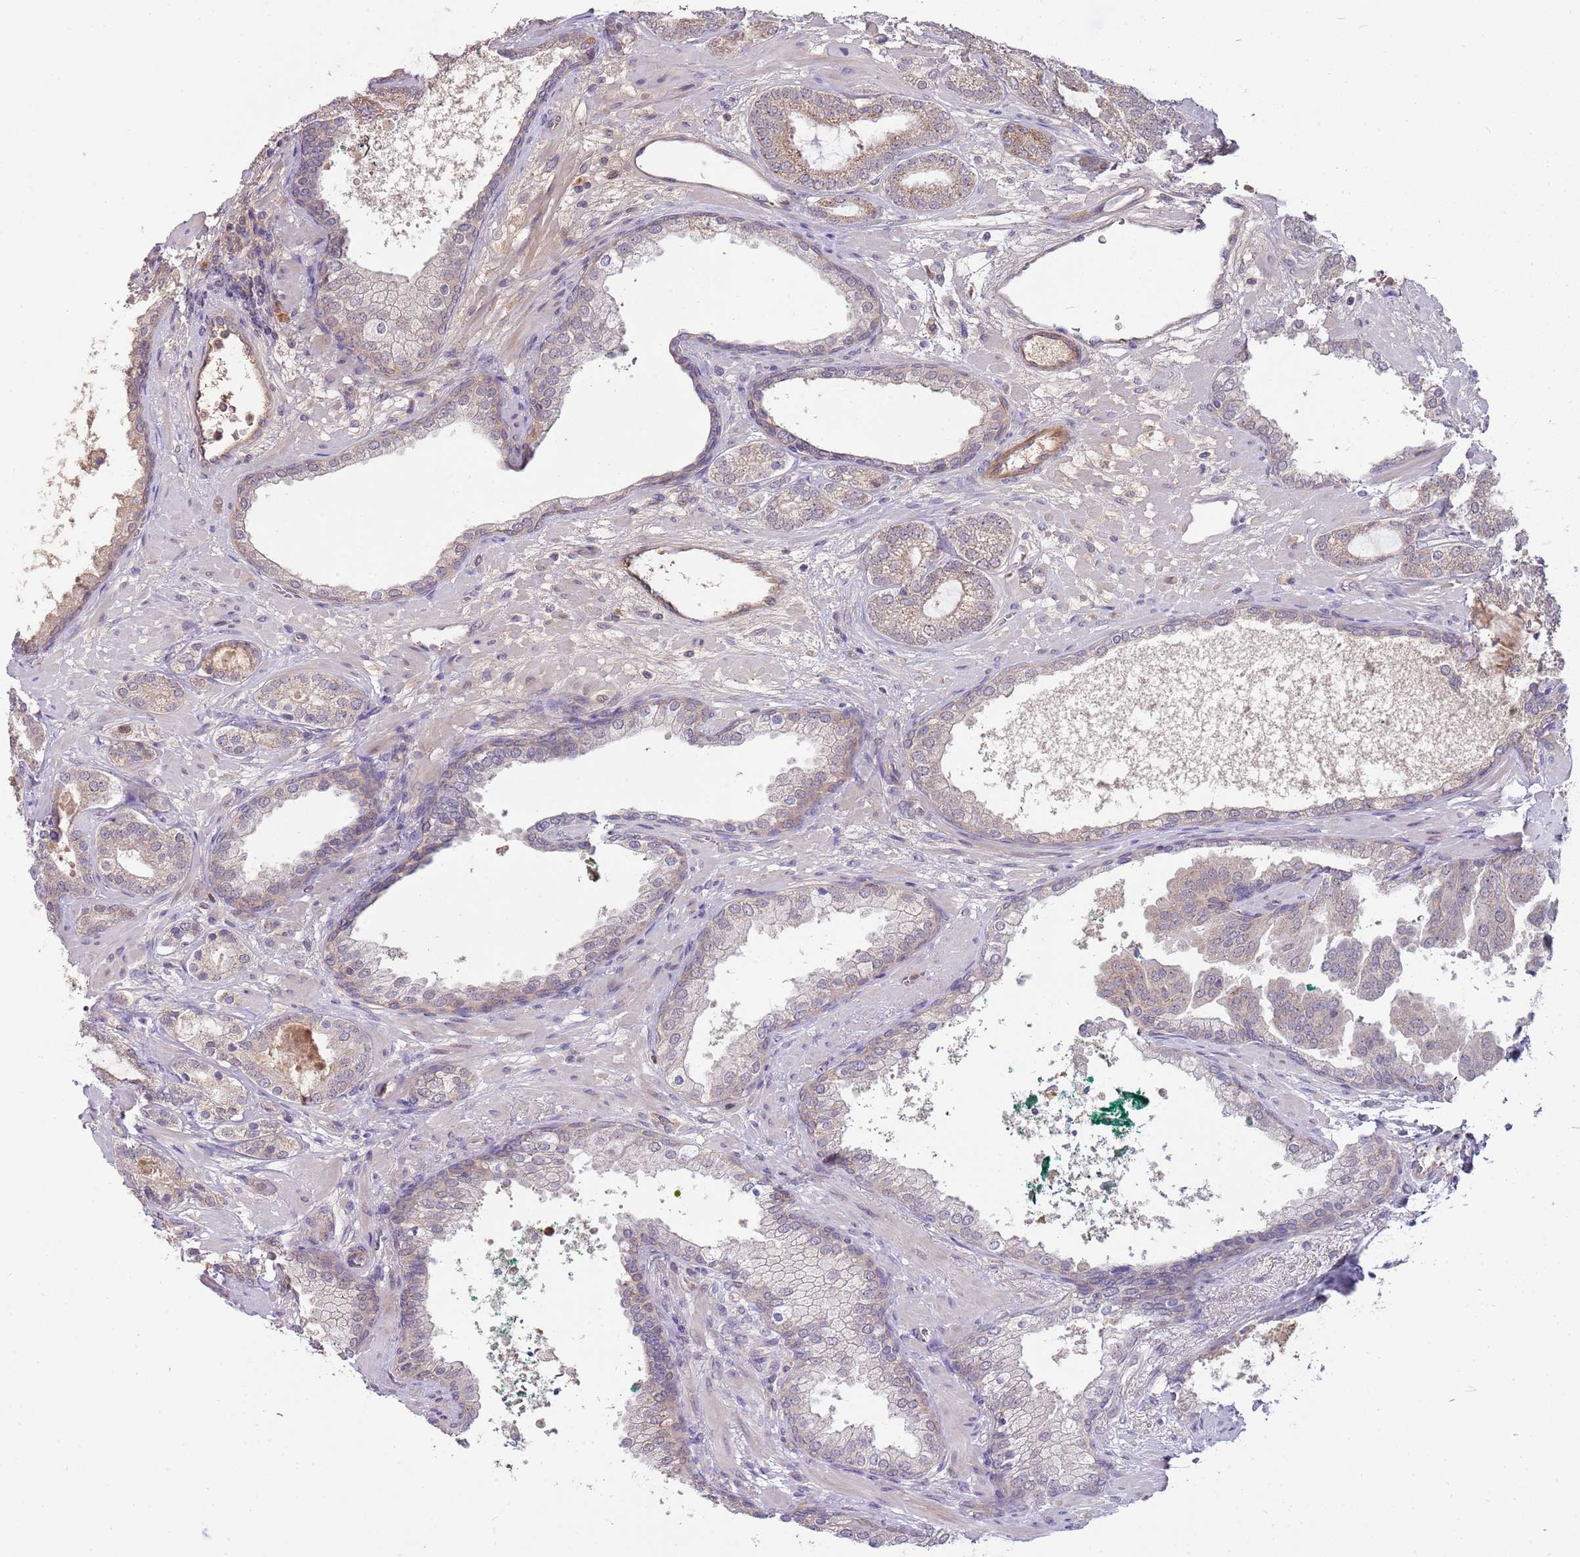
{"staining": {"intensity": "moderate", "quantity": "<25%", "location": "cytoplasmic/membranous"}, "tissue": "prostate cancer", "cell_type": "Tumor cells", "image_type": "cancer", "snomed": [{"axis": "morphology", "description": "Adenocarcinoma, High grade"}, {"axis": "topography", "description": "Prostate"}], "caption": "Human prostate high-grade adenocarcinoma stained with a brown dye demonstrates moderate cytoplasmic/membranous positive staining in about <25% of tumor cells.", "gene": "NBPF6", "patient": {"sex": "male", "age": 60}}